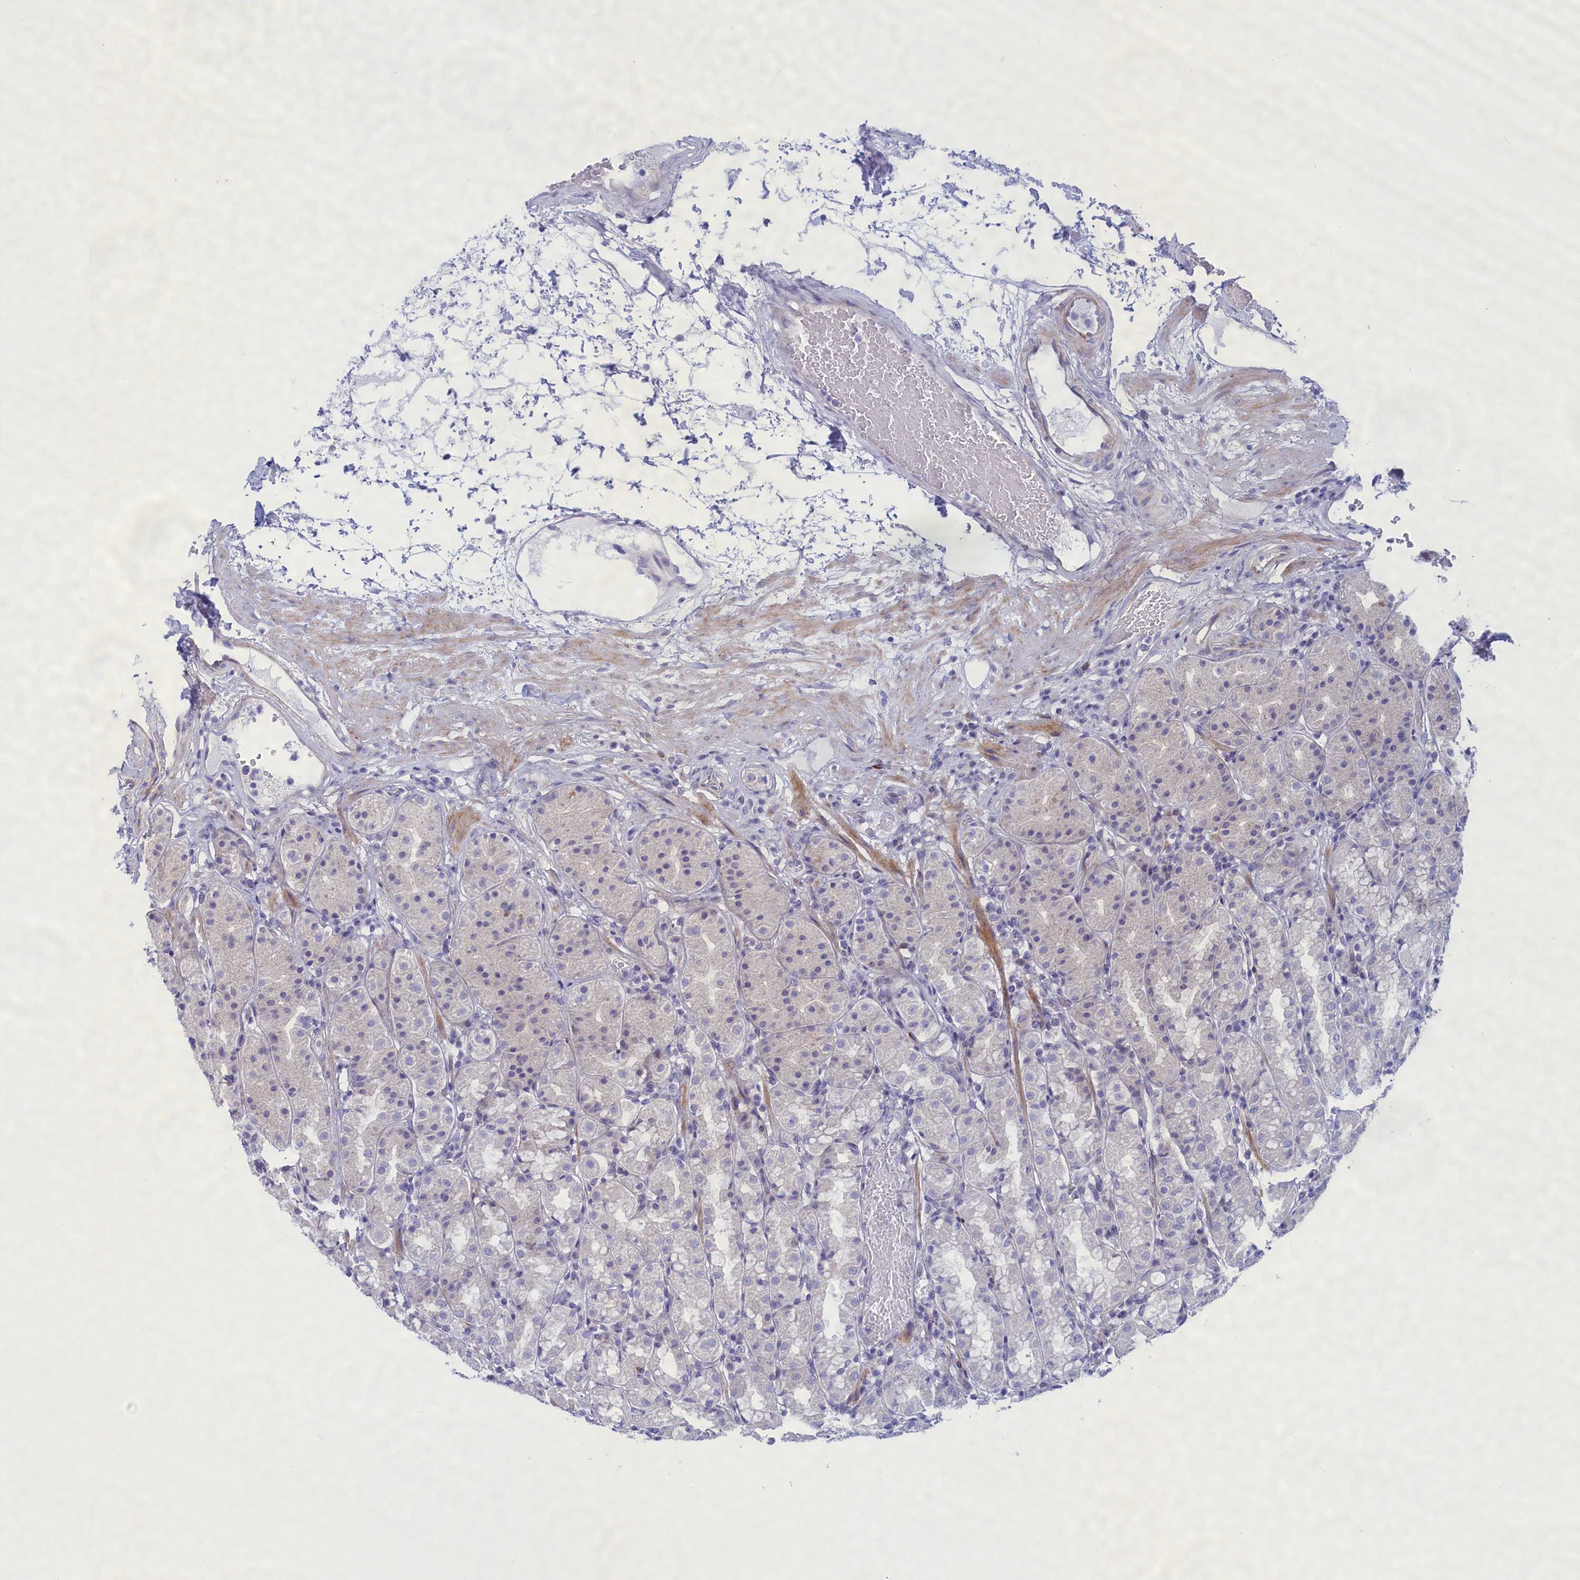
{"staining": {"intensity": "negative", "quantity": "none", "location": "none"}, "tissue": "stomach", "cell_type": "Glandular cells", "image_type": "normal", "snomed": [{"axis": "morphology", "description": "Normal tissue, NOS"}, {"axis": "topography", "description": "Stomach, lower"}], "caption": "Immunohistochemical staining of normal human stomach displays no significant positivity in glandular cells. (DAB IHC, high magnification).", "gene": "MPV17L2", "patient": {"sex": "female", "age": 56}}